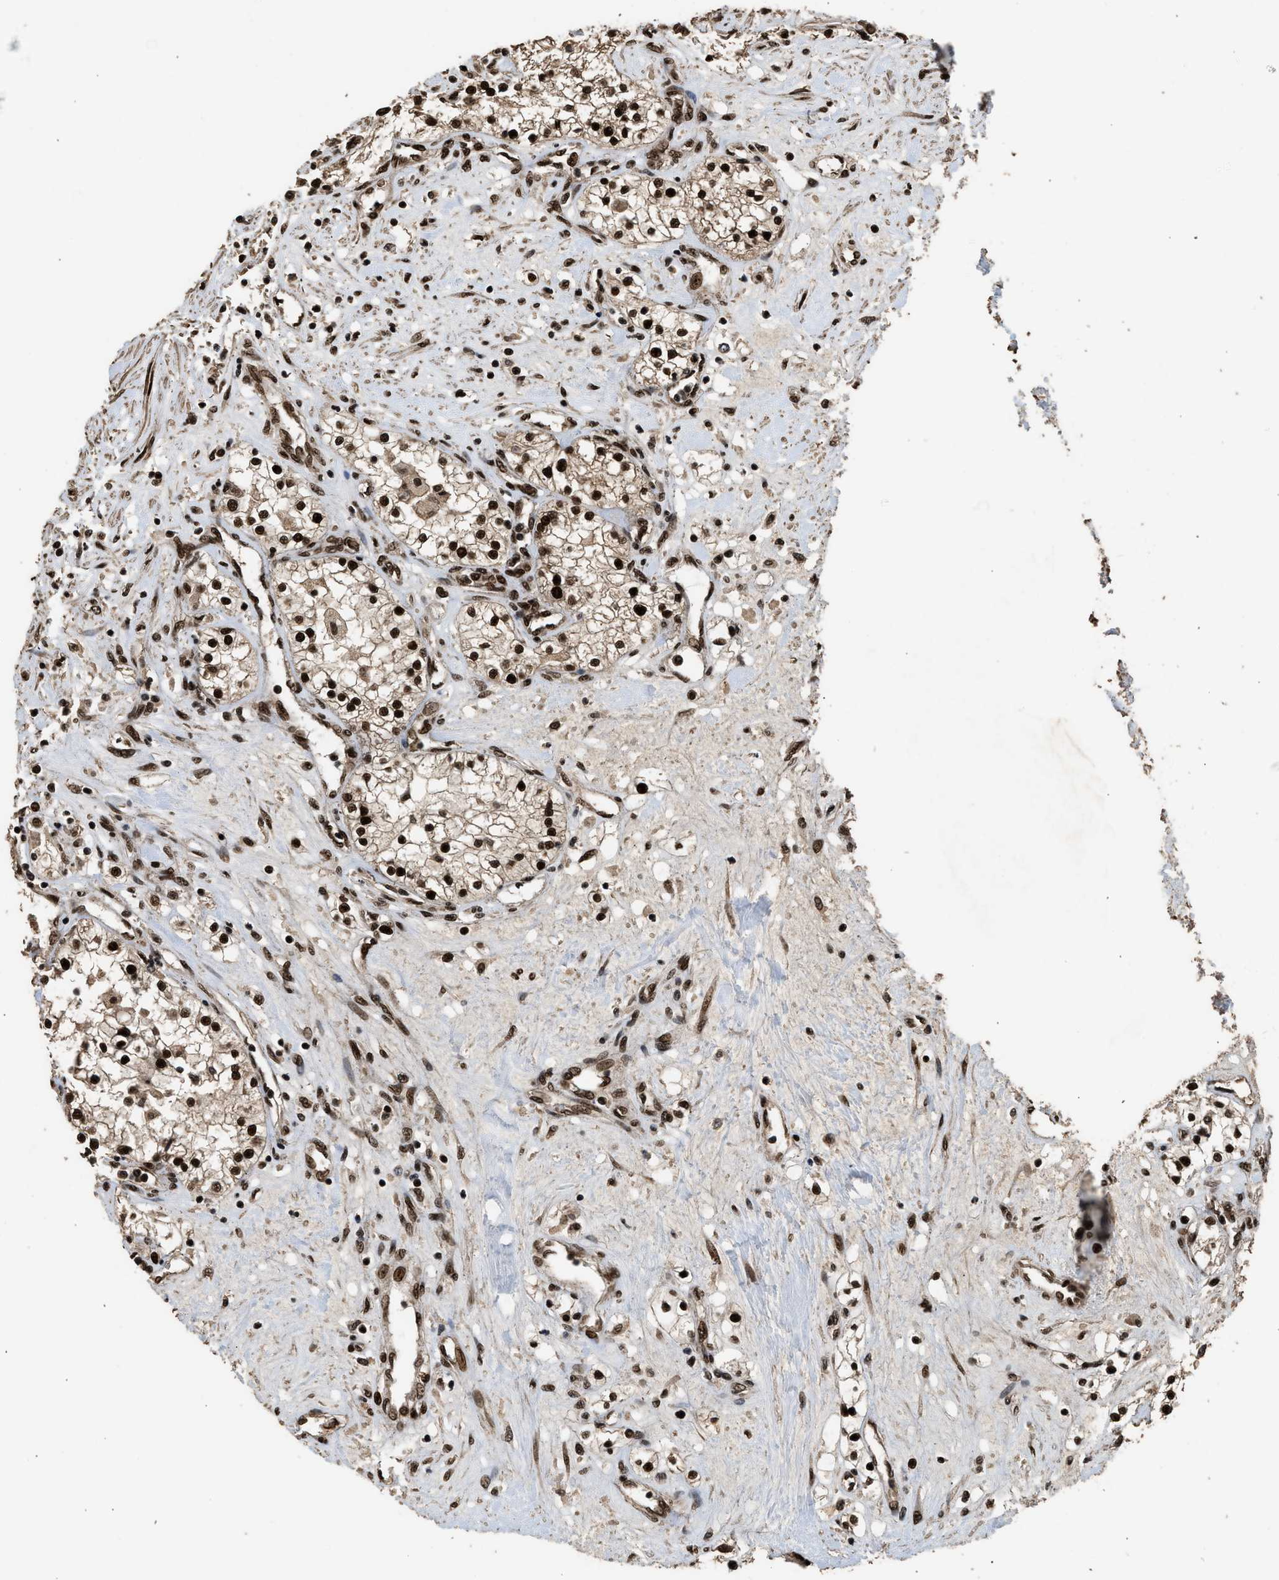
{"staining": {"intensity": "strong", "quantity": ">75%", "location": "nuclear"}, "tissue": "renal cancer", "cell_type": "Tumor cells", "image_type": "cancer", "snomed": [{"axis": "morphology", "description": "Adenocarcinoma, NOS"}, {"axis": "topography", "description": "Kidney"}], "caption": "Human renal cancer (adenocarcinoma) stained with a brown dye displays strong nuclear positive staining in about >75% of tumor cells.", "gene": "PPP4R3B", "patient": {"sex": "male", "age": 68}}